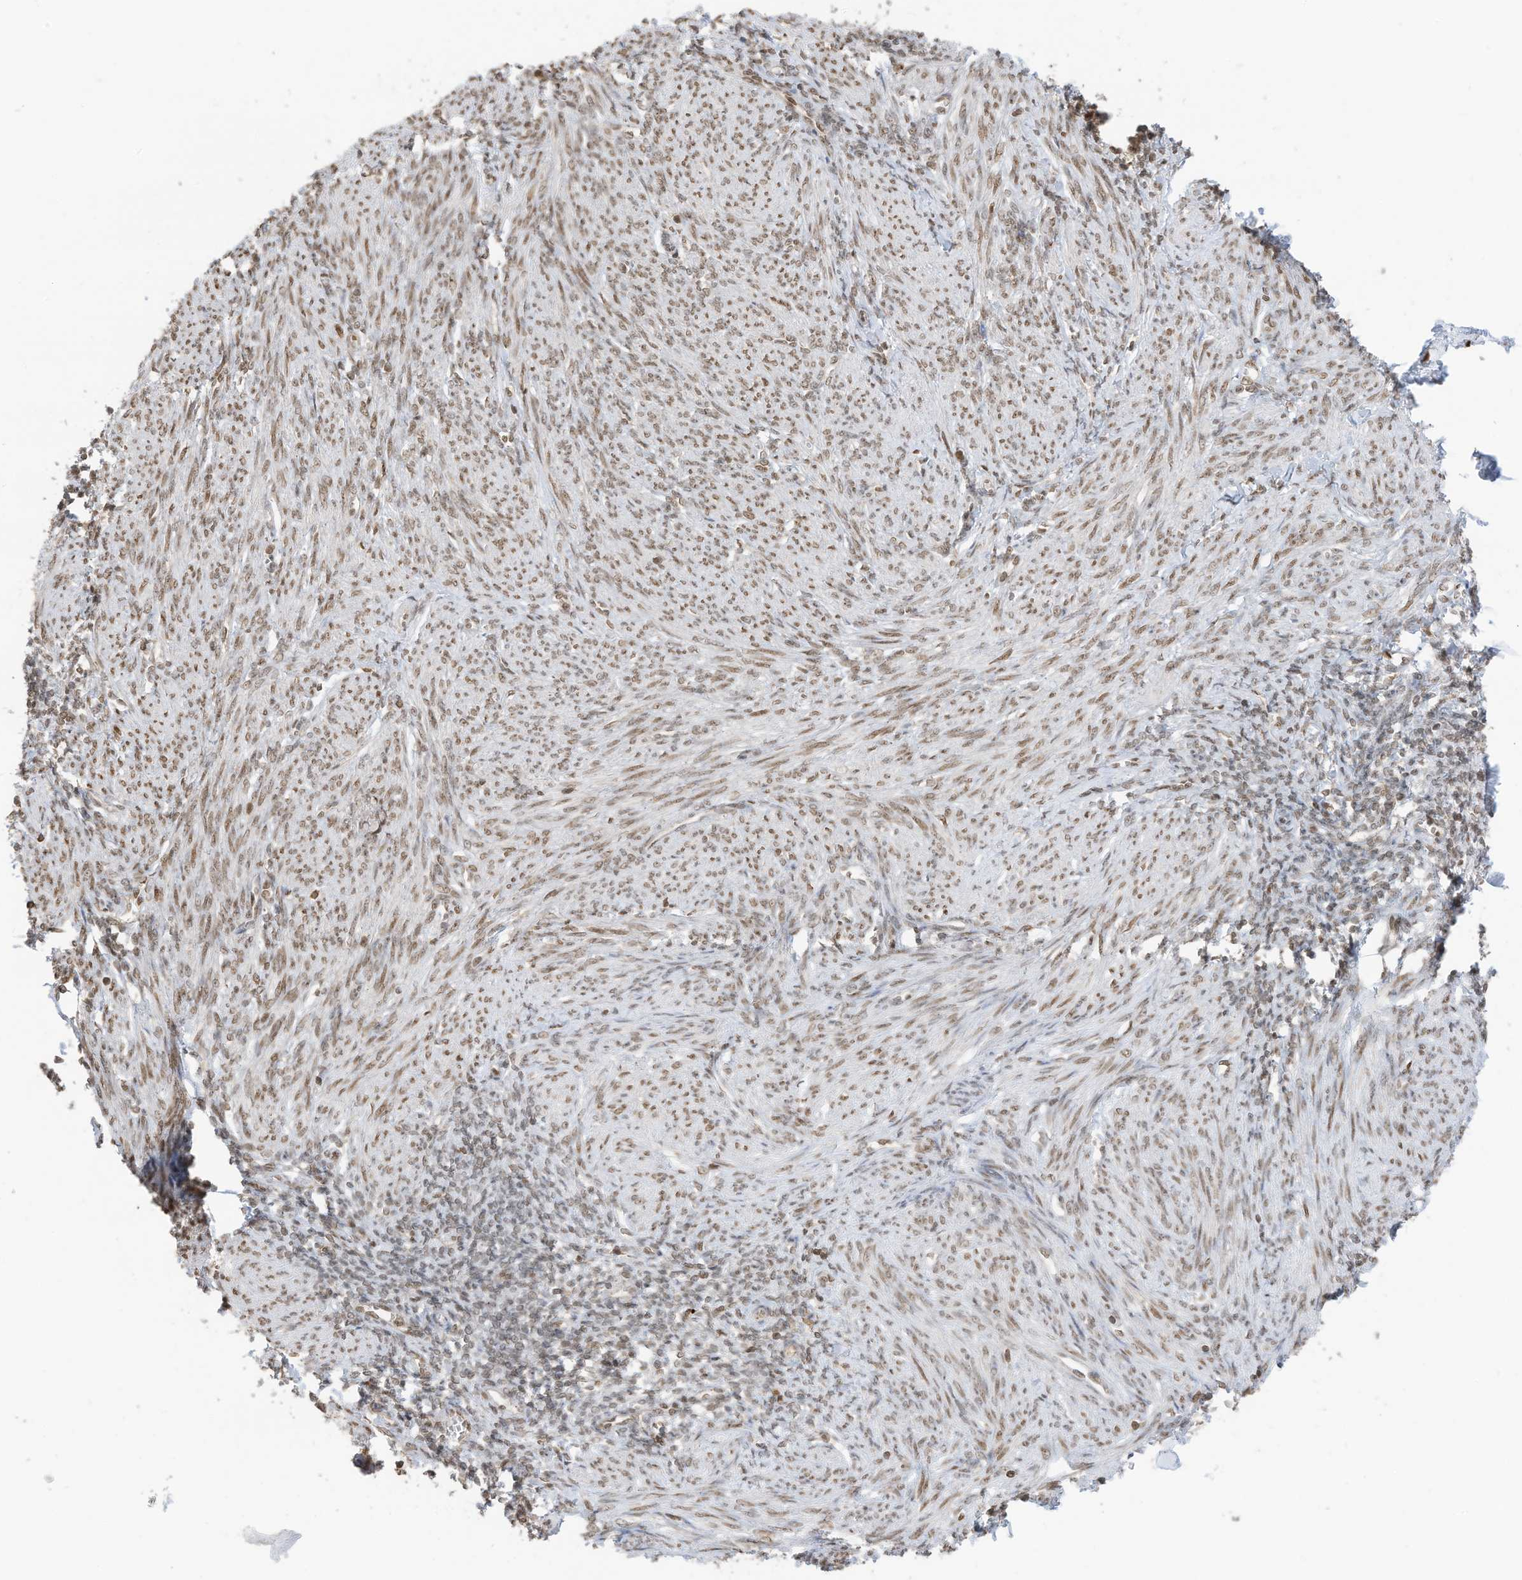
{"staining": {"intensity": "moderate", "quantity": ">75%", "location": "nuclear"}, "tissue": "endometrium", "cell_type": "Cells in endometrial stroma", "image_type": "normal", "snomed": [{"axis": "morphology", "description": "Normal tissue, NOS"}, {"axis": "topography", "description": "Endometrium"}], "caption": "Cells in endometrial stroma exhibit medium levels of moderate nuclear positivity in about >75% of cells in normal human endometrium. Using DAB (brown) and hematoxylin (blue) stains, captured at high magnification using brightfield microscopy.", "gene": "KPNB1", "patient": {"sex": "female", "age": 77}}